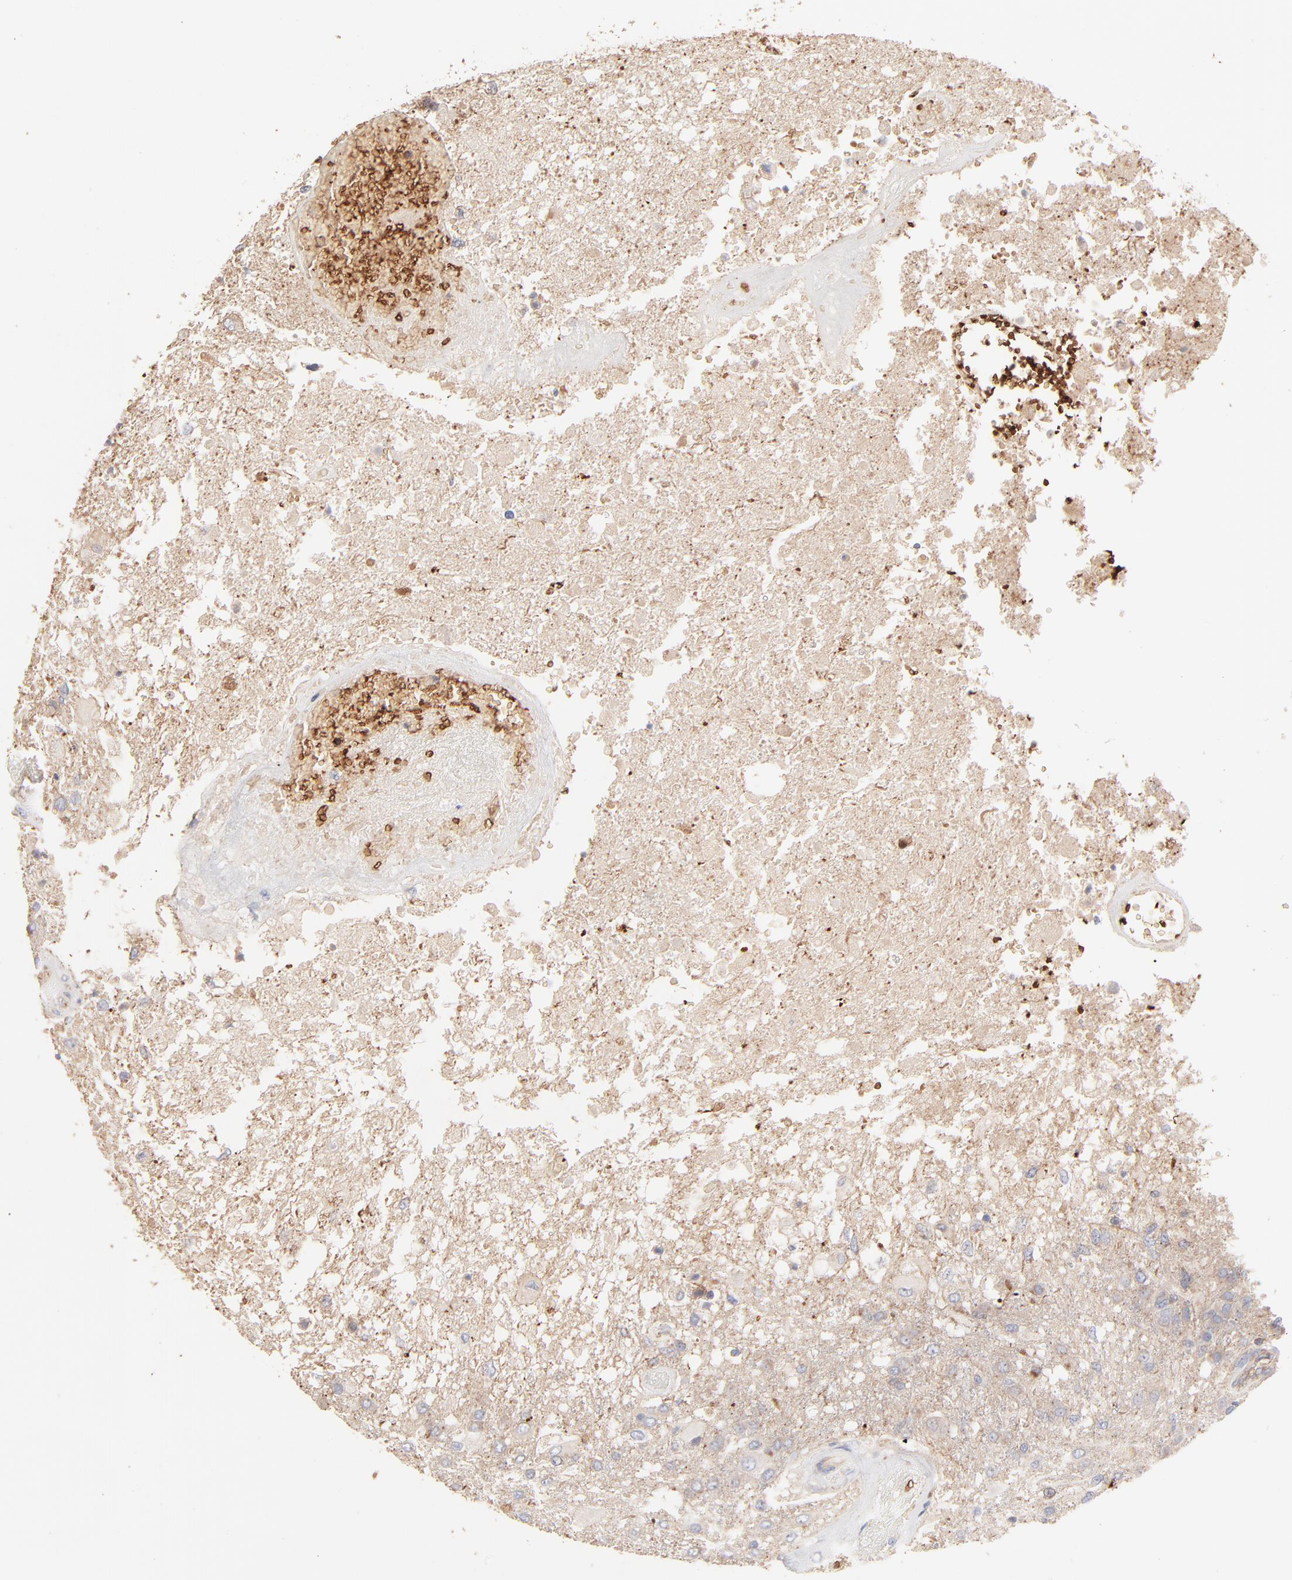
{"staining": {"intensity": "negative", "quantity": "none", "location": "none"}, "tissue": "glioma", "cell_type": "Tumor cells", "image_type": "cancer", "snomed": [{"axis": "morphology", "description": "Glioma, malignant, High grade"}, {"axis": "topography", "description": "Cerebral cortex"}], "caption": "This is an IHC photomicrograph of human high-grade glioma (malignant). There is no expression in tumor cells.", "gene": "SPTB", "patient": {"sex": "male", "age": 79}}